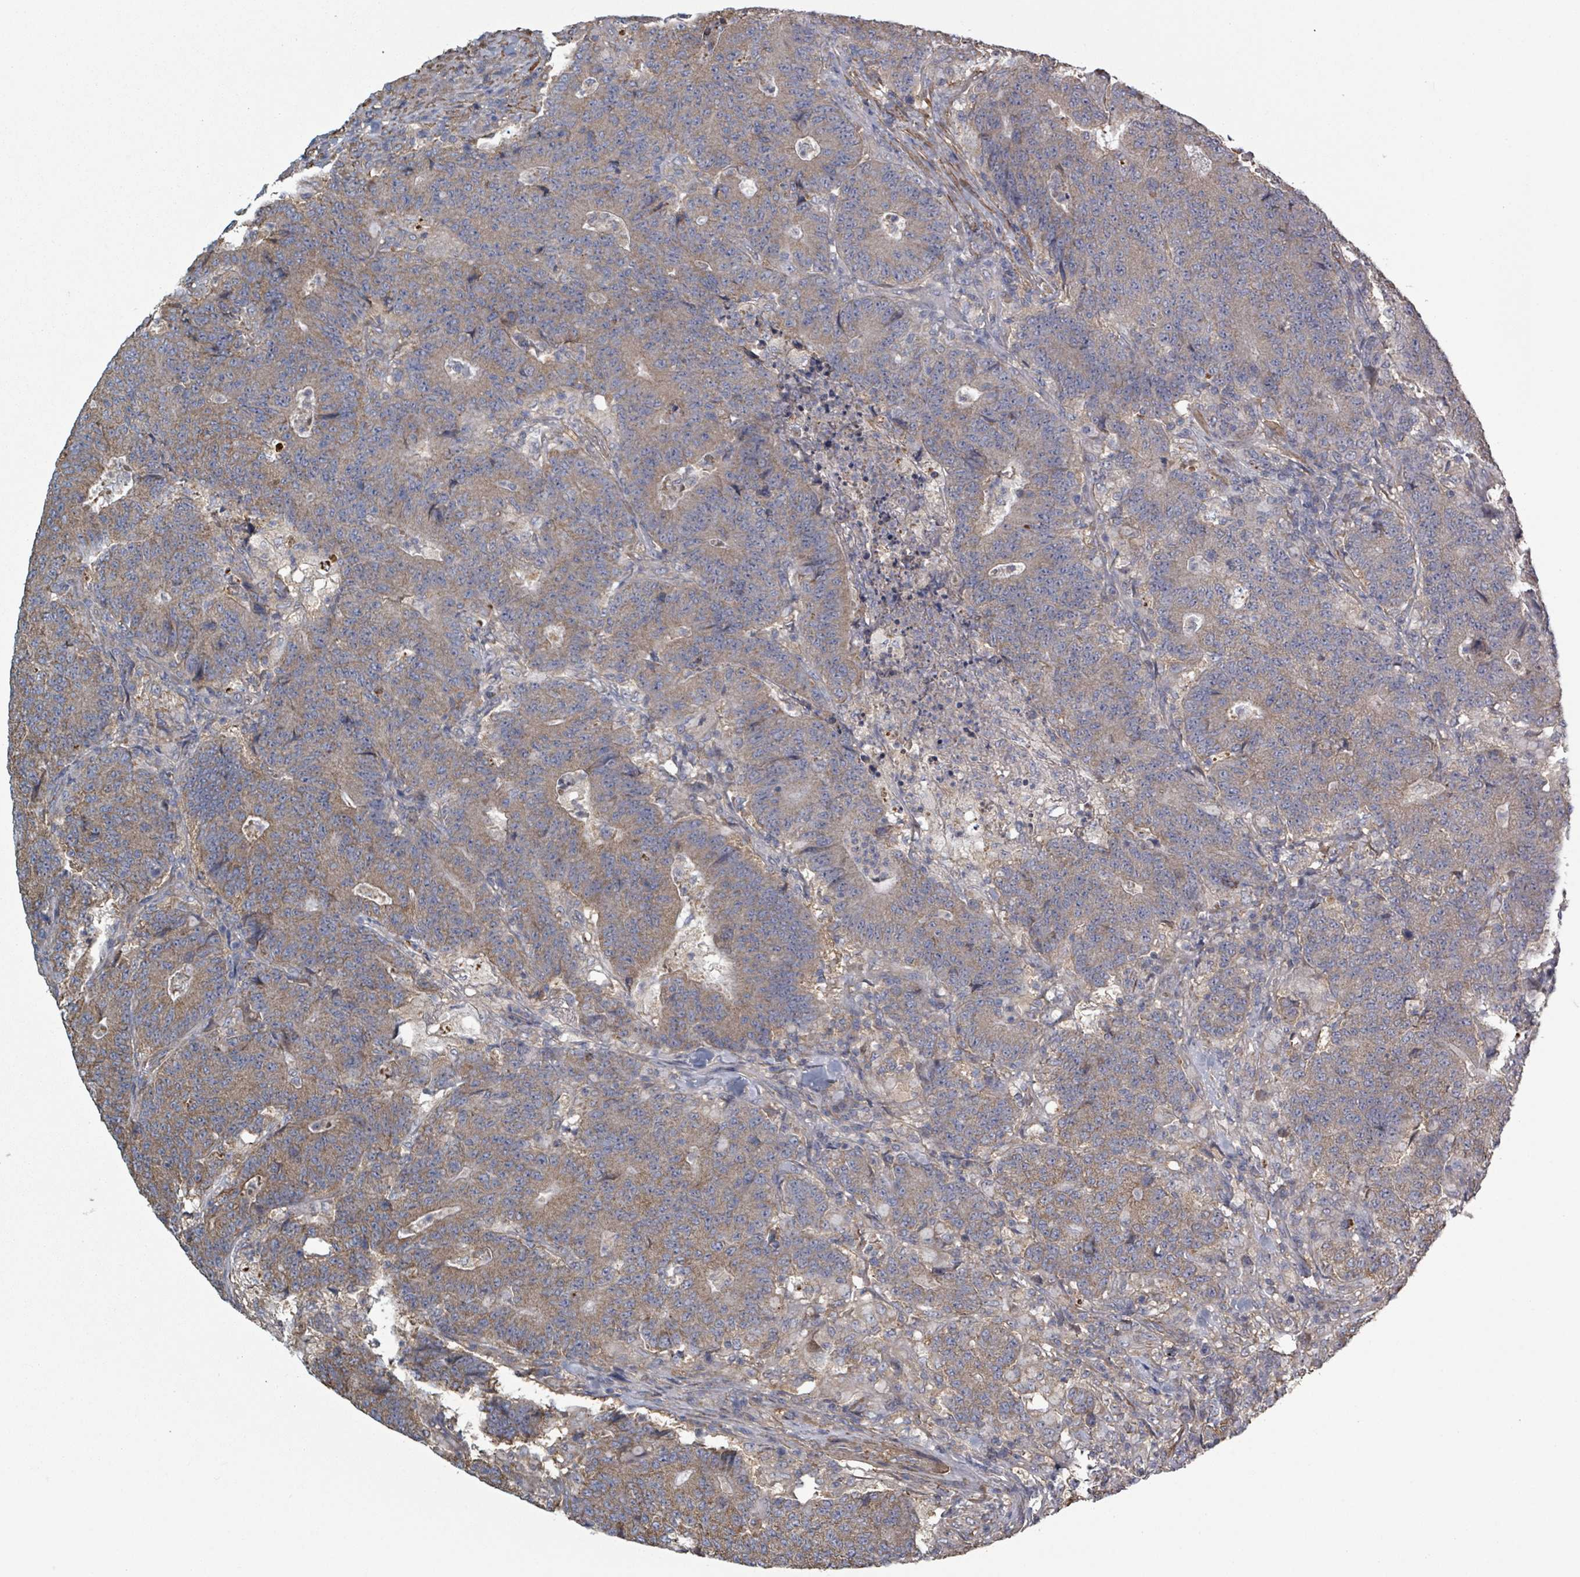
{"staining": {"intensity": "weak", "quantity": ">75%", "location": "cytoplasmic/membranous"}, "tissue": "colorectal cancer", "cell_type": "Tumor cells", "image_type": "cancer", "snomed": [{"axis": "morphology", "description": "Adenocarcinoma, NOS"}, {"axis": "topography", "description": "Colon"}], "caption": "This is a photomicrograph of immunohistochemistry (IHC) staining of adenocarcinoma (colorectal), which shows weak positivity in the cytoplasmic/membranous of tumor cells.", "gene": "ADCK1", "patient": {"sex": "female", "age": 75}}